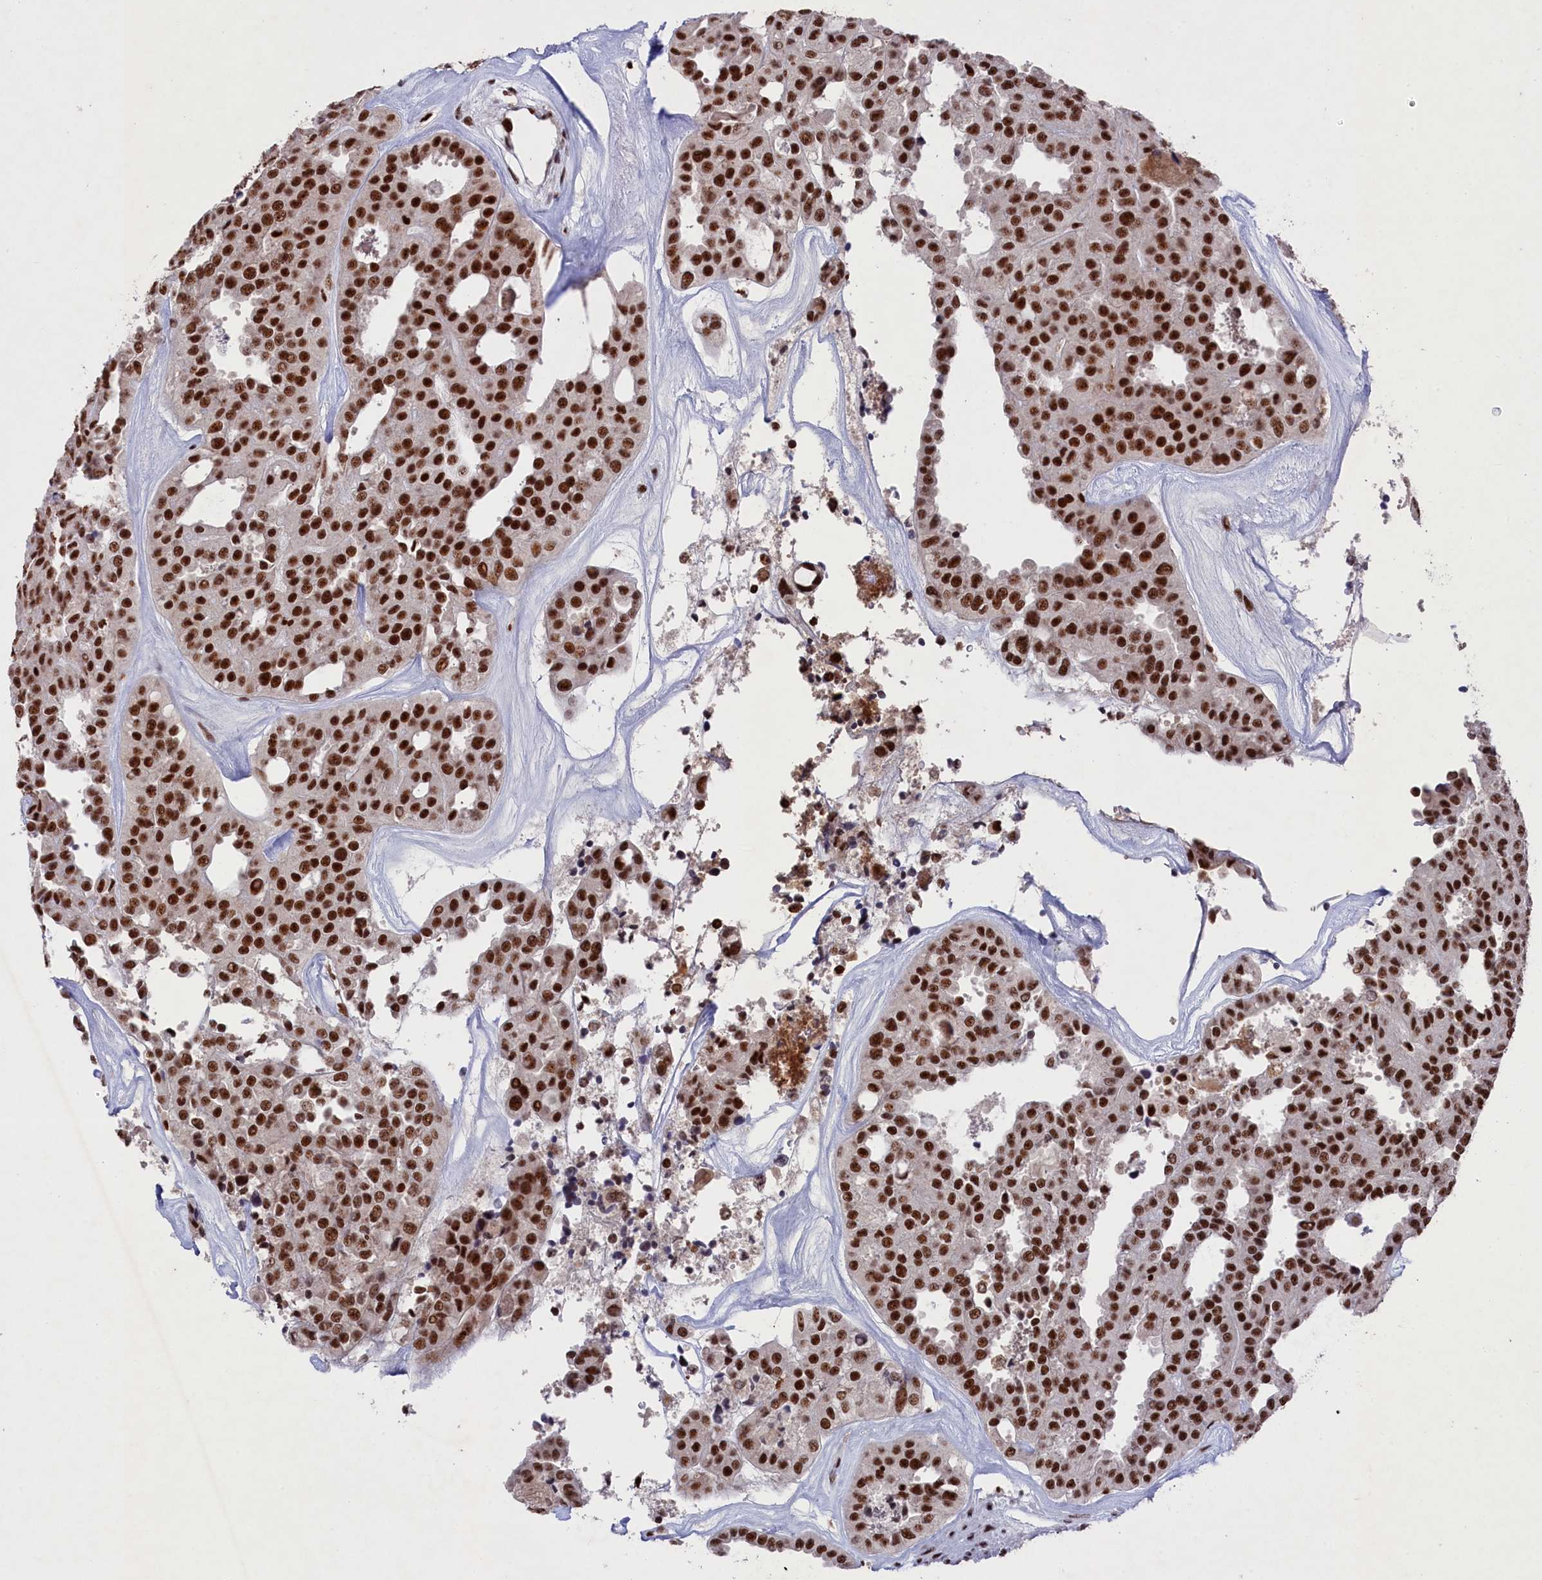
{"staining": {"intensity": "strong", "quantity": ">75%", "location": "nuclear"}, "tissue": "thyroid cancer", "cell_type": "Tumor cells", "image_type": "cancer", "snomed": [{"axis": "morphology", "description": "Follicular adenoma carcinoma, NOS"}, {"axis": "topography", "description": "Thyroid gland"}], "caption": "Tumor cells show strong nuclear staining in about >75% of cells in thyroid cancer (follicular adenoma carcinoma).", "gene": "PRPF31", "patient": {"sex": "male", "age": 75}}